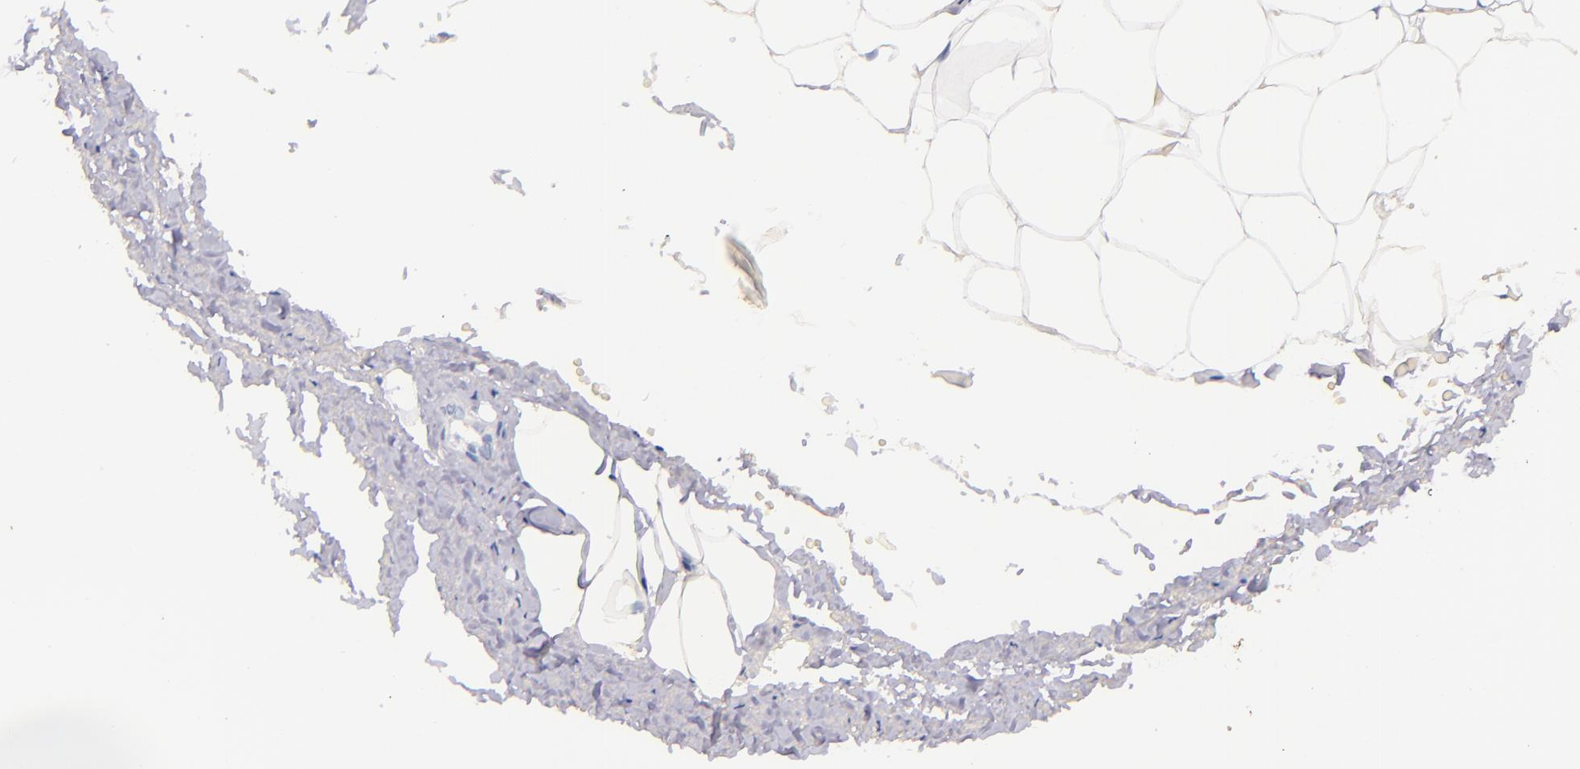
{"staining": {"intensity": "negative", "quantity": "none", "location": "none"}, "tissue": "adipose tissue", "cell_type": "Adipocytes", "image_type": "normal", "snomed": [{"axis": "morphology", "description": "Normal tissue, NOS"}, {"axis": "topography", "description": "Soft tissue"}, {"axis": "topography", "description": "Peripheral nerve tissue"}], "caption": "Immunohistochemistry image of benign human adipose tissue stained for a protein (brown), which shows no staining in adipocytes.", "gene": "KNG1", "patient": {"sex": "female", "age": 68}}